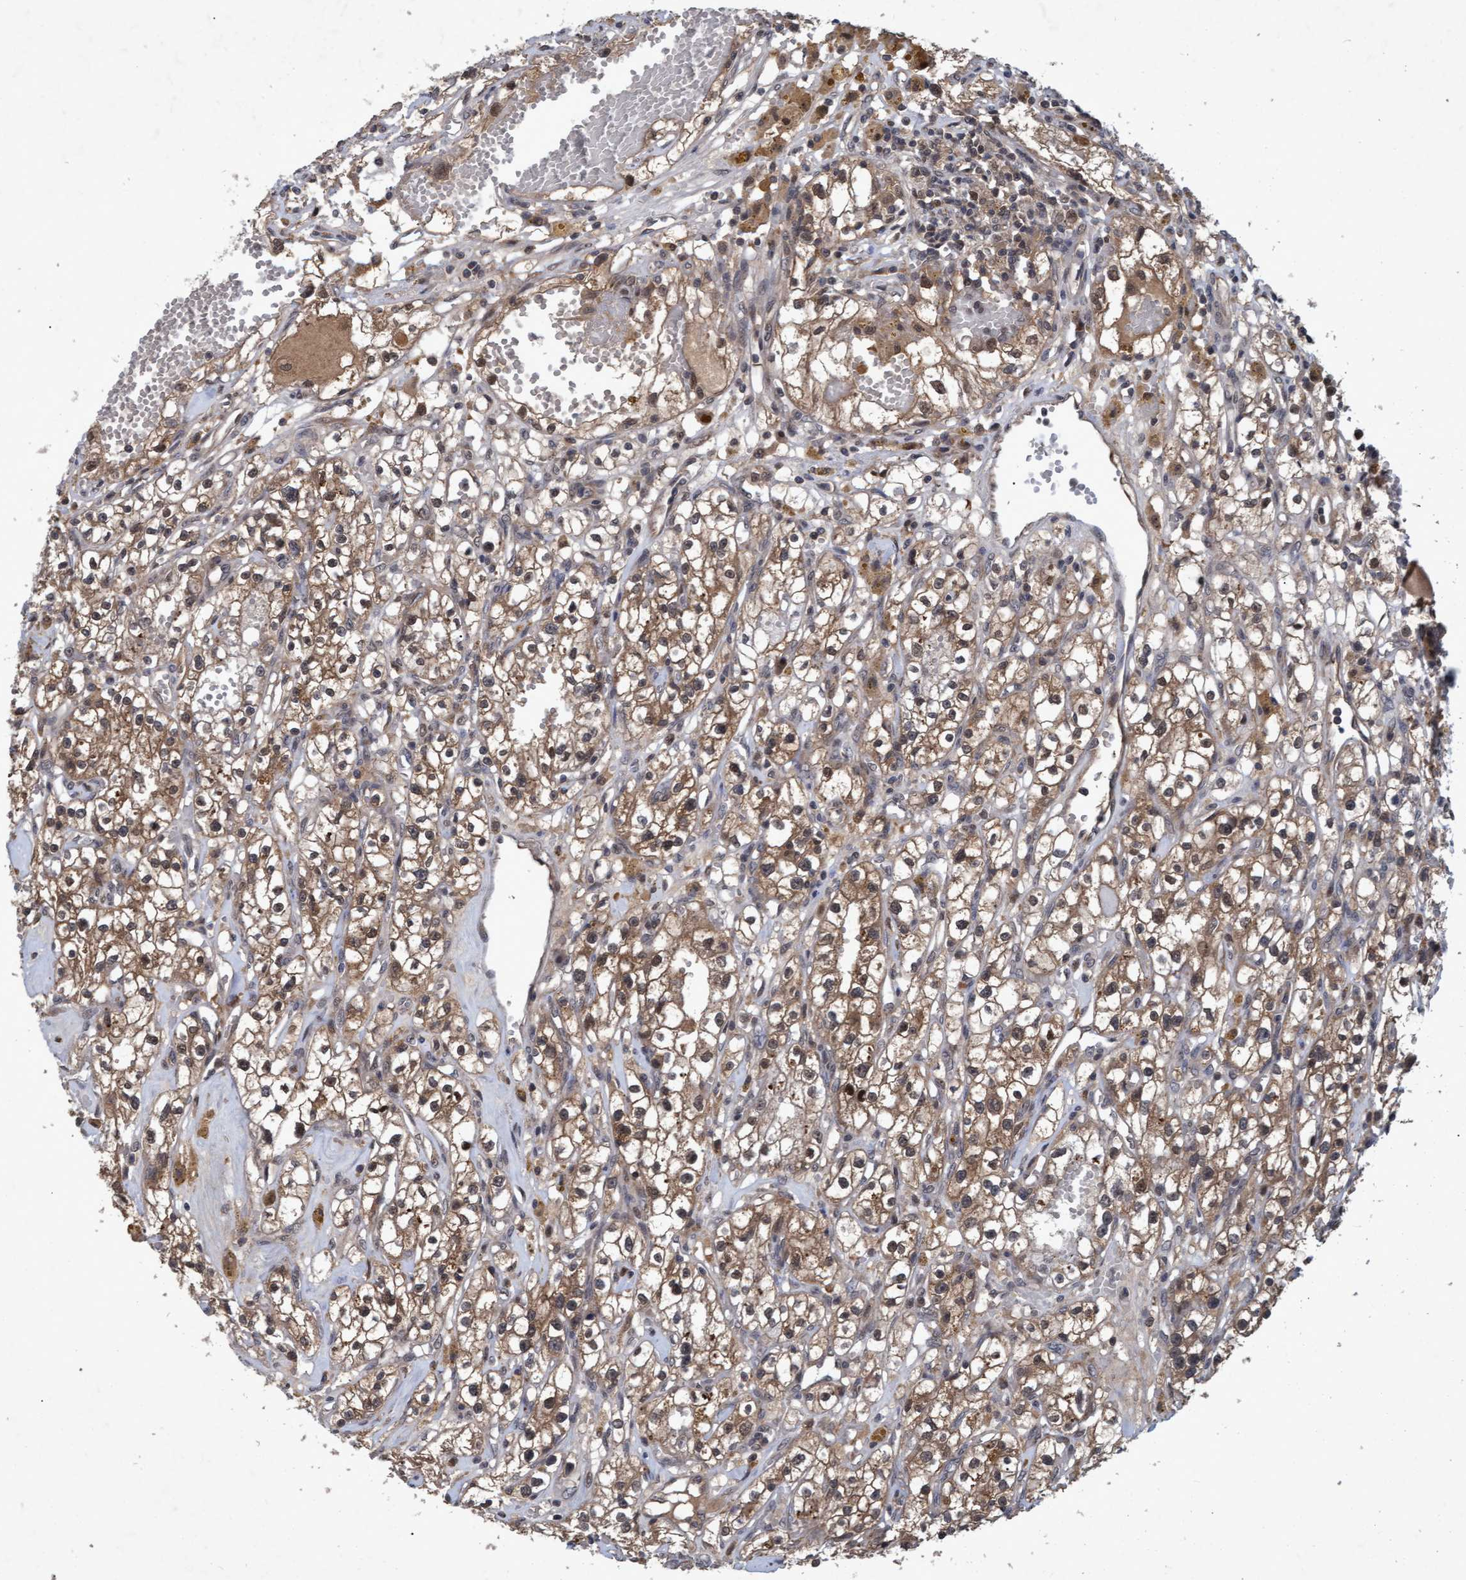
{"staining": {"intensity": "moderate", "quantity": ">75%", "location": "cytoplasmic/membranous"}, "tissue": "renal cancer", "cell_type": "Tumor cells", "image_type": "cancer", "snomed": [{"axis": "morphology", "description": "Adenocarcinoma, NOS"}, {"axis": "topography", "description": "Kidney"}], "caption": "Immunohistochemical staining of renal cancer demonstrates moderate cytoplasmic/membranous protein positivity in approximately >75% of tumor cells.", "gene": "PSMB6", "patient": {"sex": "male", "age": 56}}